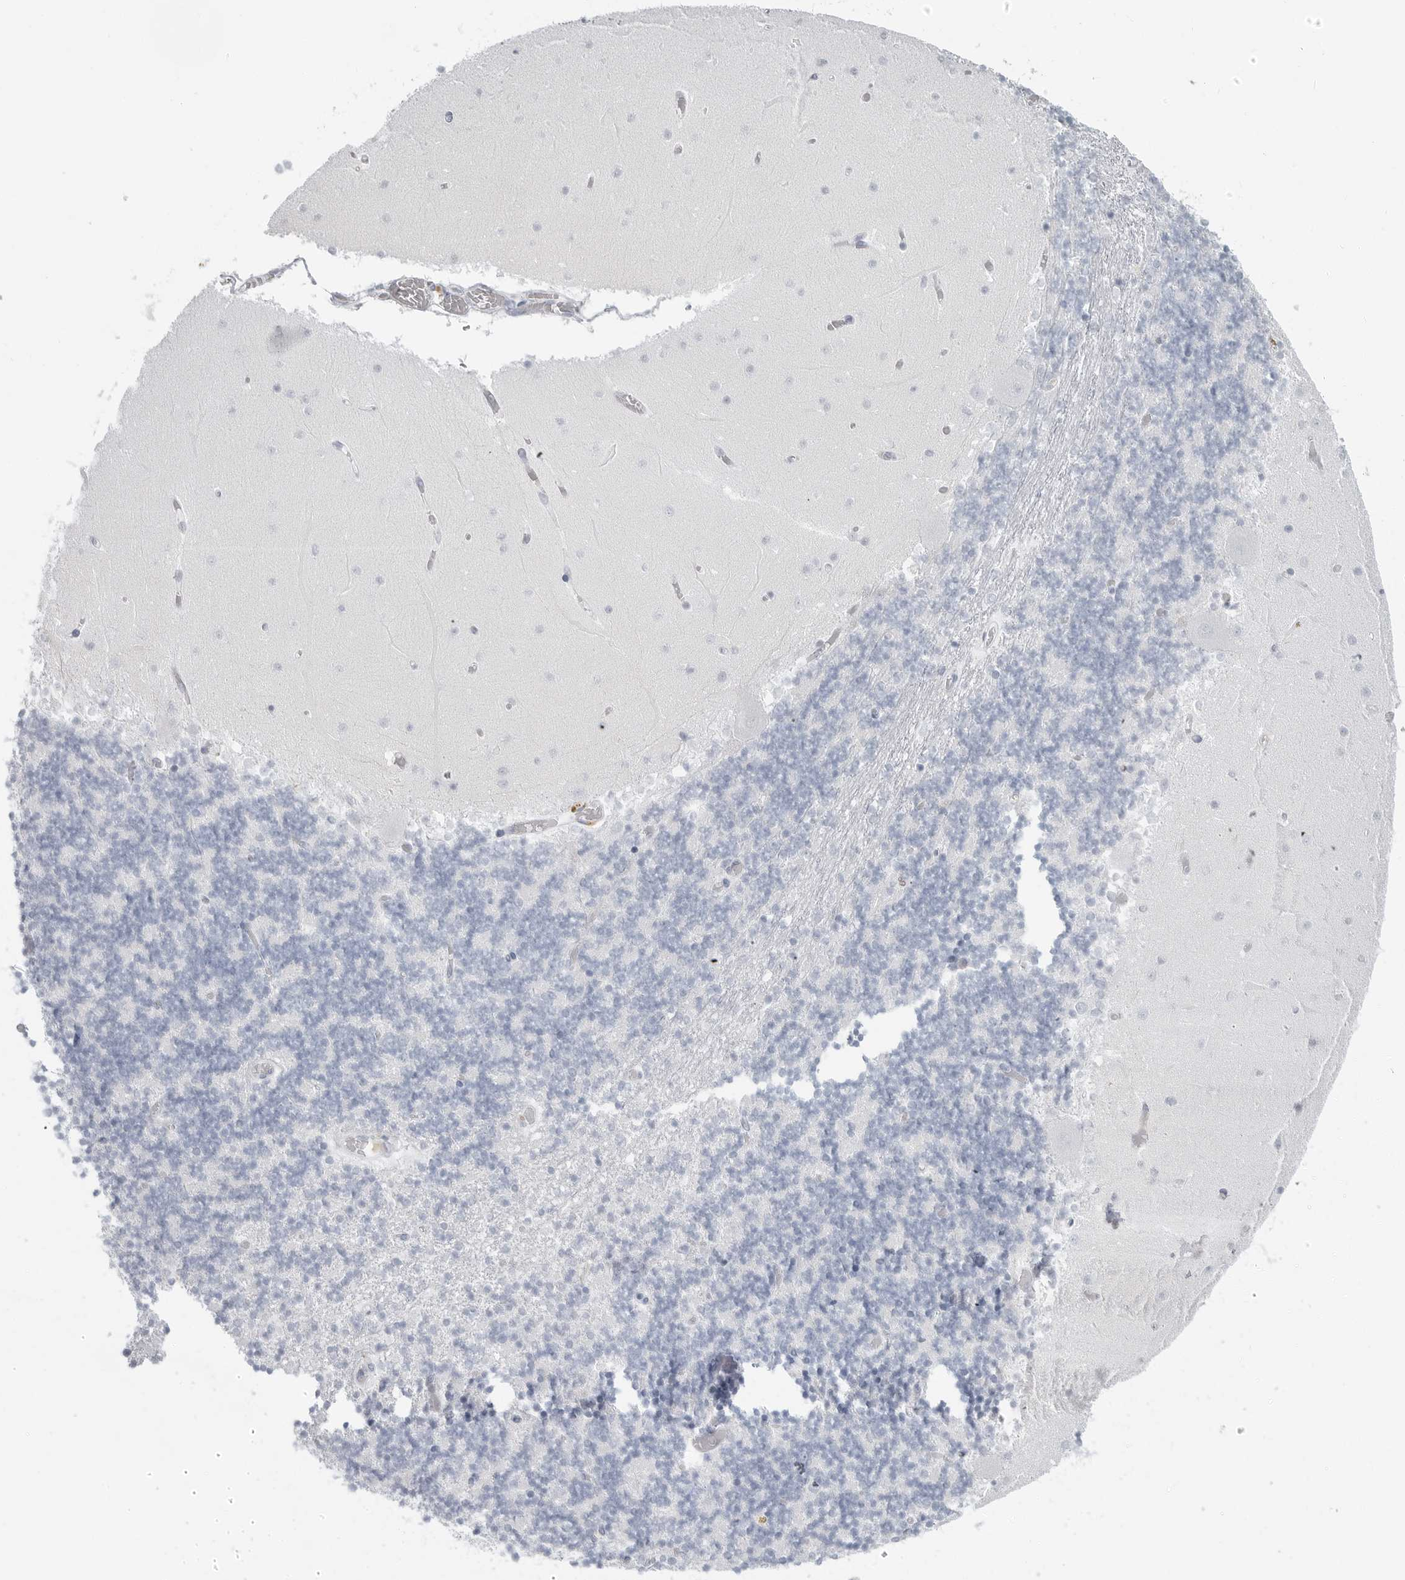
{"staining": {"intensity": "negative", "quantity": "none", "location": "none"}, "tissue": "cerebellum", "cell_type": "Cells in granular layer", "image_type": "normal", "snomed": [{"axis": "morphology", "description": "Normal tissue, NOS"}, {"axis": "topography", "description": "Cerebellum"}], "caption": "Immunohistochemical staining of unremarkable human cerebellum exhibits no significant expression in cells in granular layer.", "gene": "AMPD1", "patient": {"sex": "female", "age": 28}}